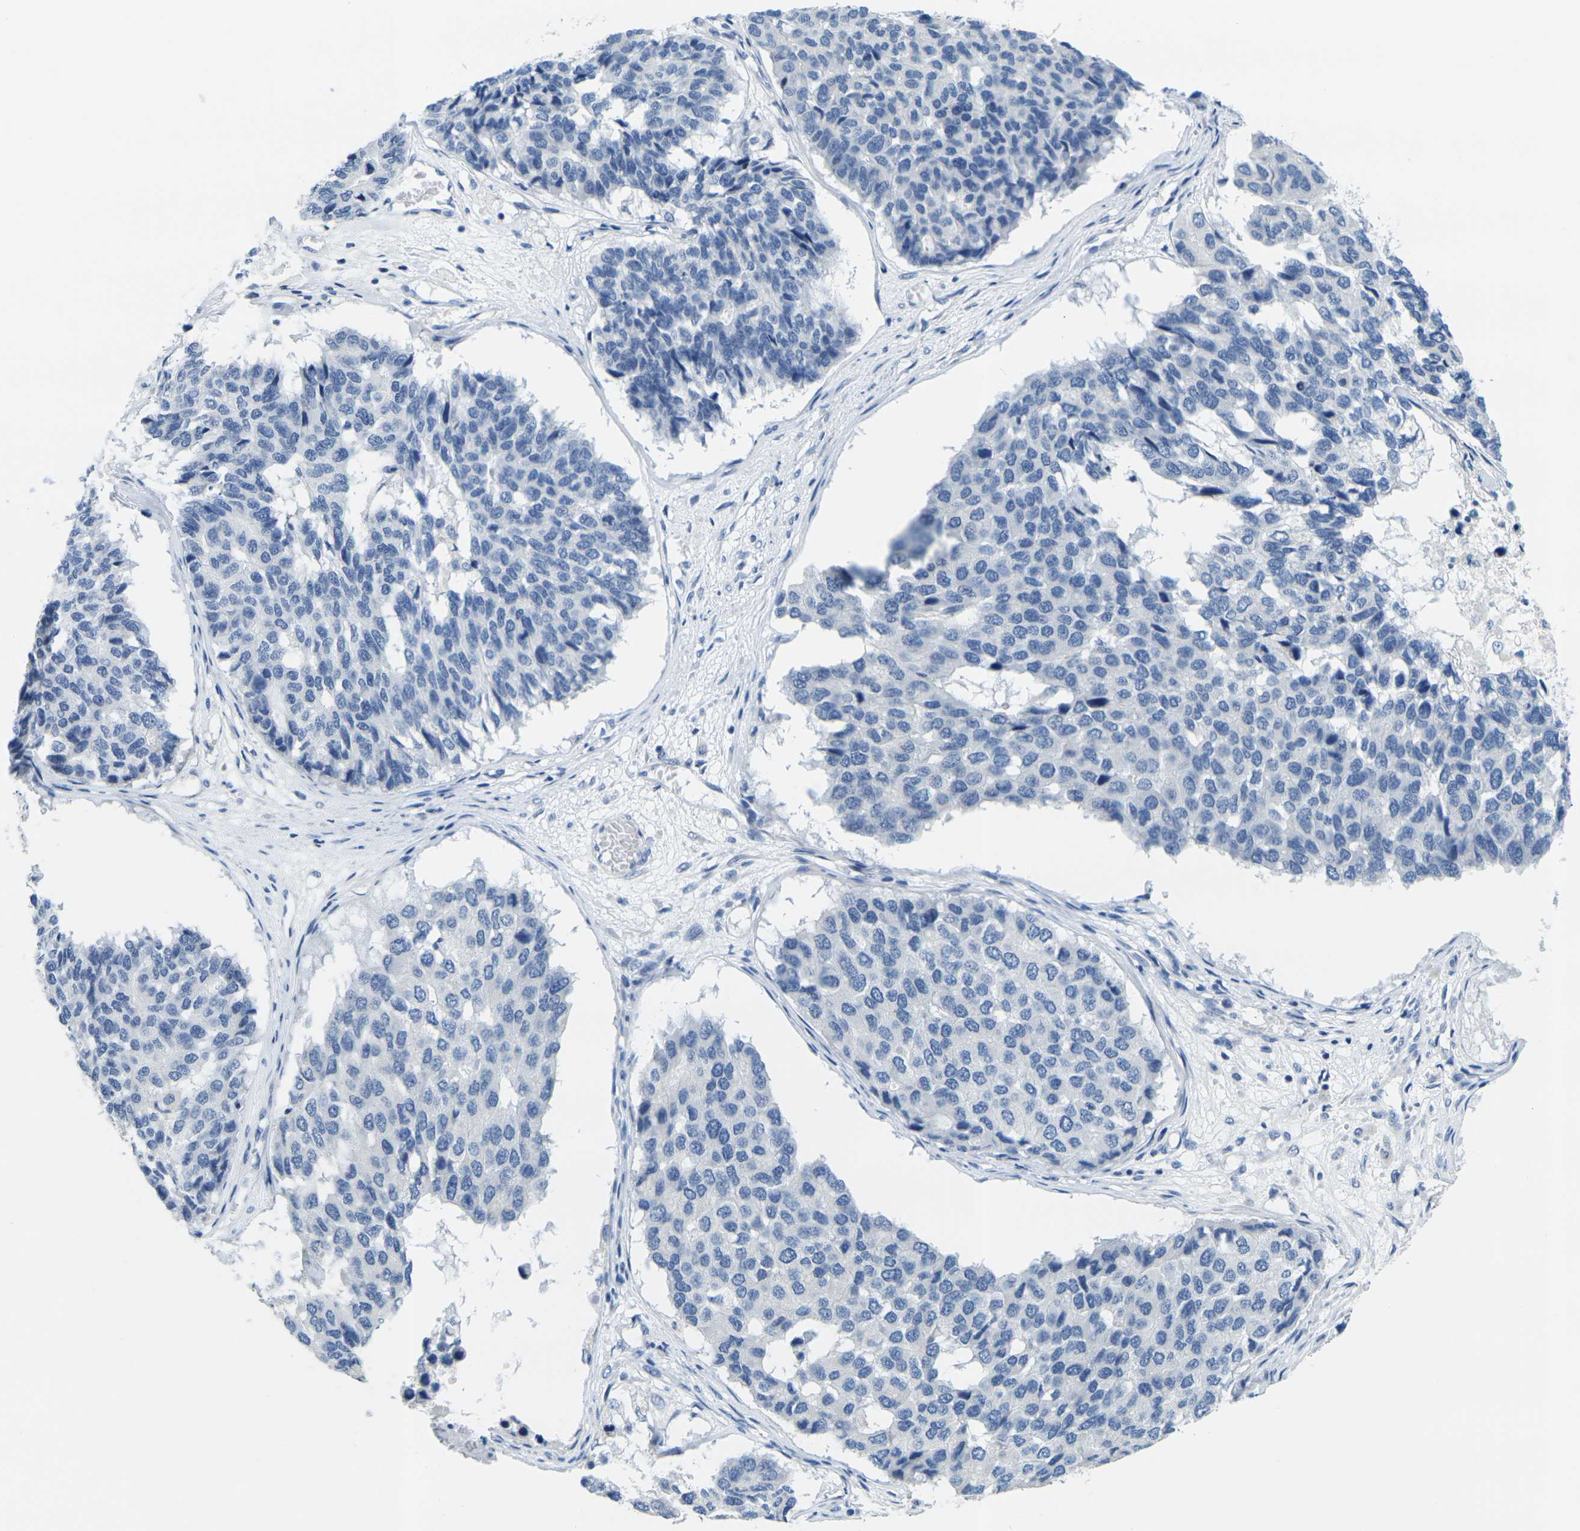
{"staining": {"intensity": "negative", "quantity": "none", "location": "none"}, "tissue": "pancreatic cancer", "cell_type": "Tumor cells", "image_type": "cancer", "snomed": [{"axis": "morphology", "description": "Adenocarcinoma, NOS"}, {"axis": "topography", "description": "Pancreas"}], "caption": "Pancreatic cancer (adenocarcinoma) was stained to show a protein in brown. There is no significant staining in tumor cells.", "gene": "GPR15", "patient": {"sex": "male", "age": 50}}